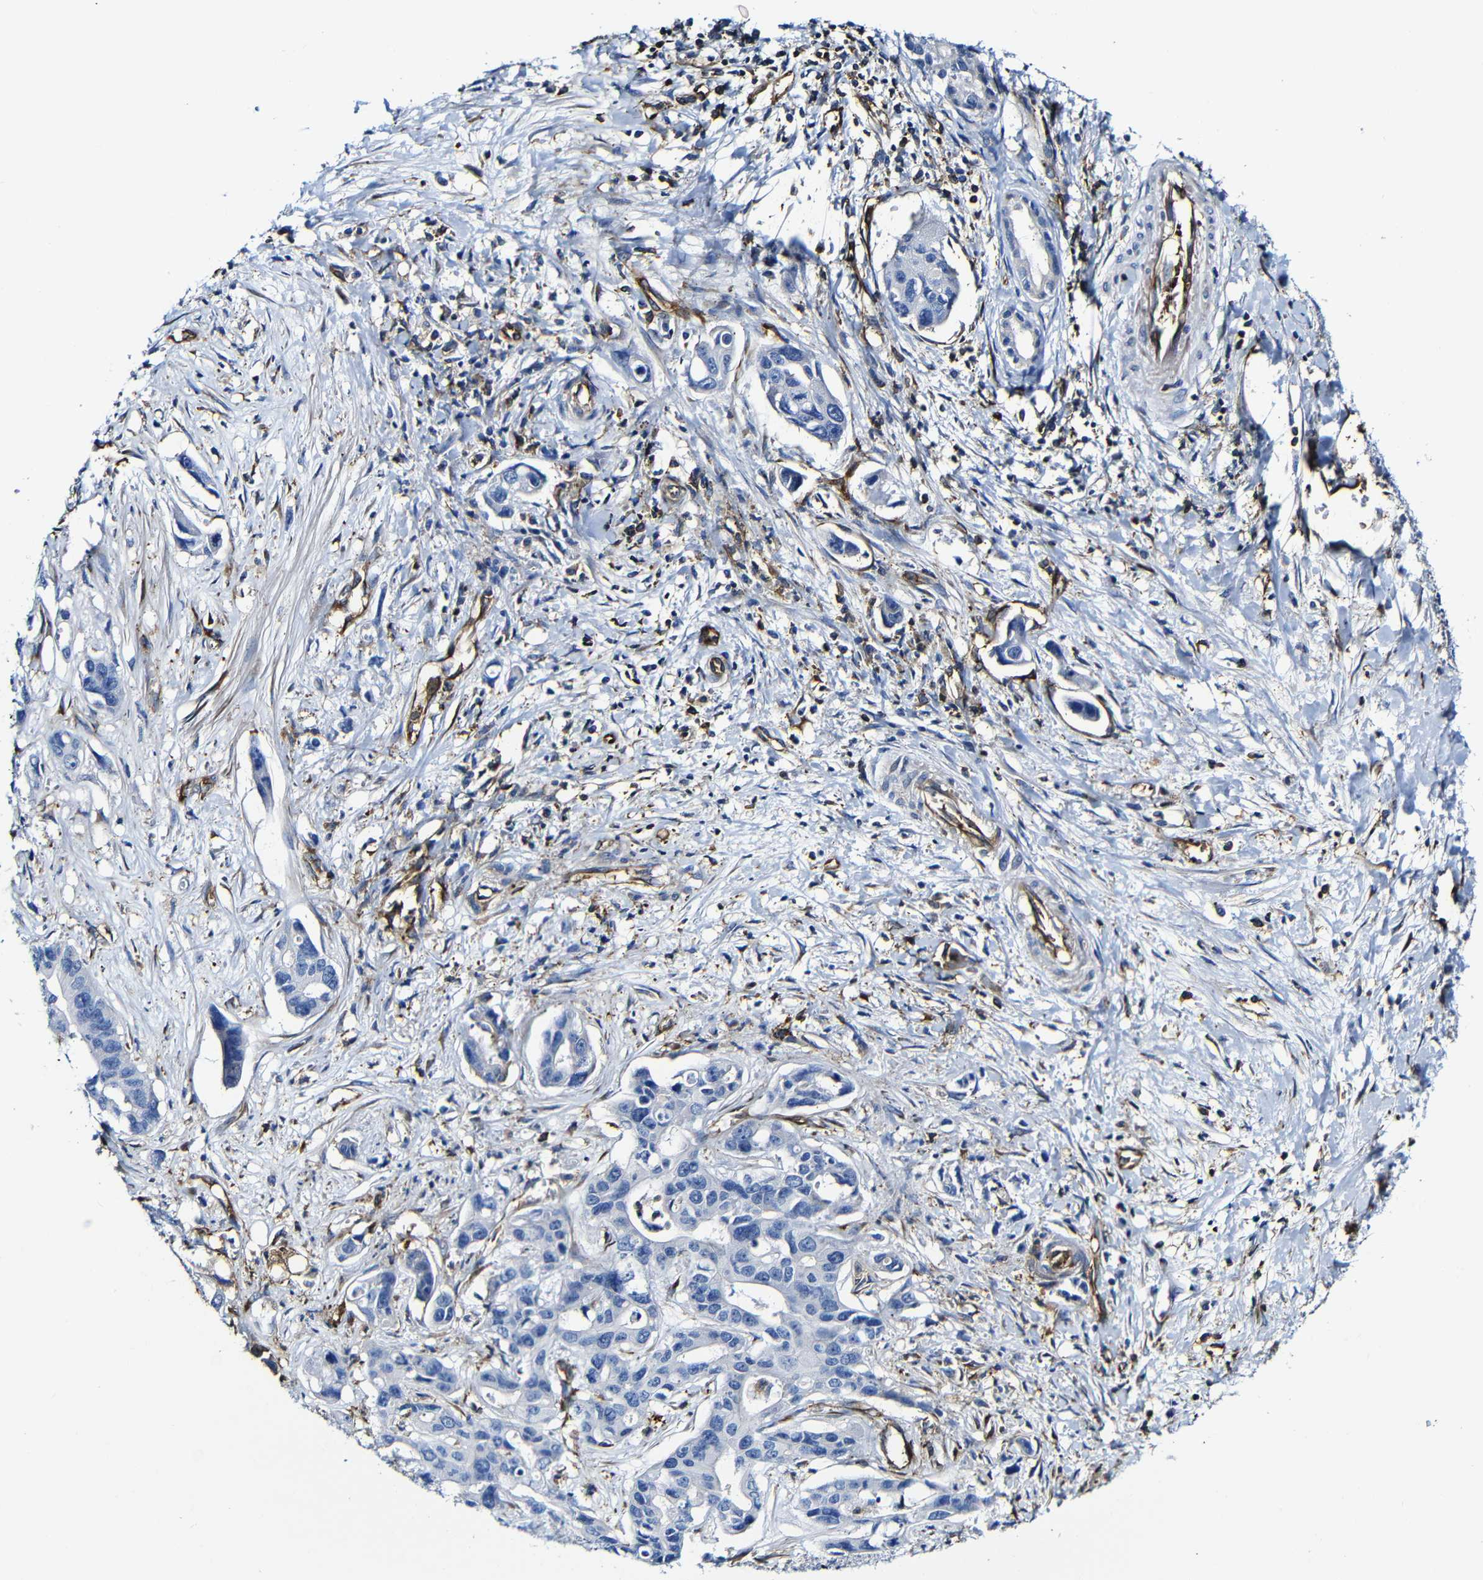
{"staining": {"intensity": "negative", "quantity": "none", "location": "none"}, "tissue": "liver cancer", "cell_type": "Tumor cells", "image_type": "cancer", "snomed": [{"axis": "morphology", "description": "Cholangiocarcinoma"}, {"axis": "topography", "description": "Liver"}], "caption": "Tumor cells are negative for brown protein staining in liver cancer. Brightfield microscopy of immunohistochemistry (IHC) stained with DAB (brown) and hematoxylin (blue), captured at high magnification.", "gene": "MSN", "patient": {"sex": "female", "age": 65}}